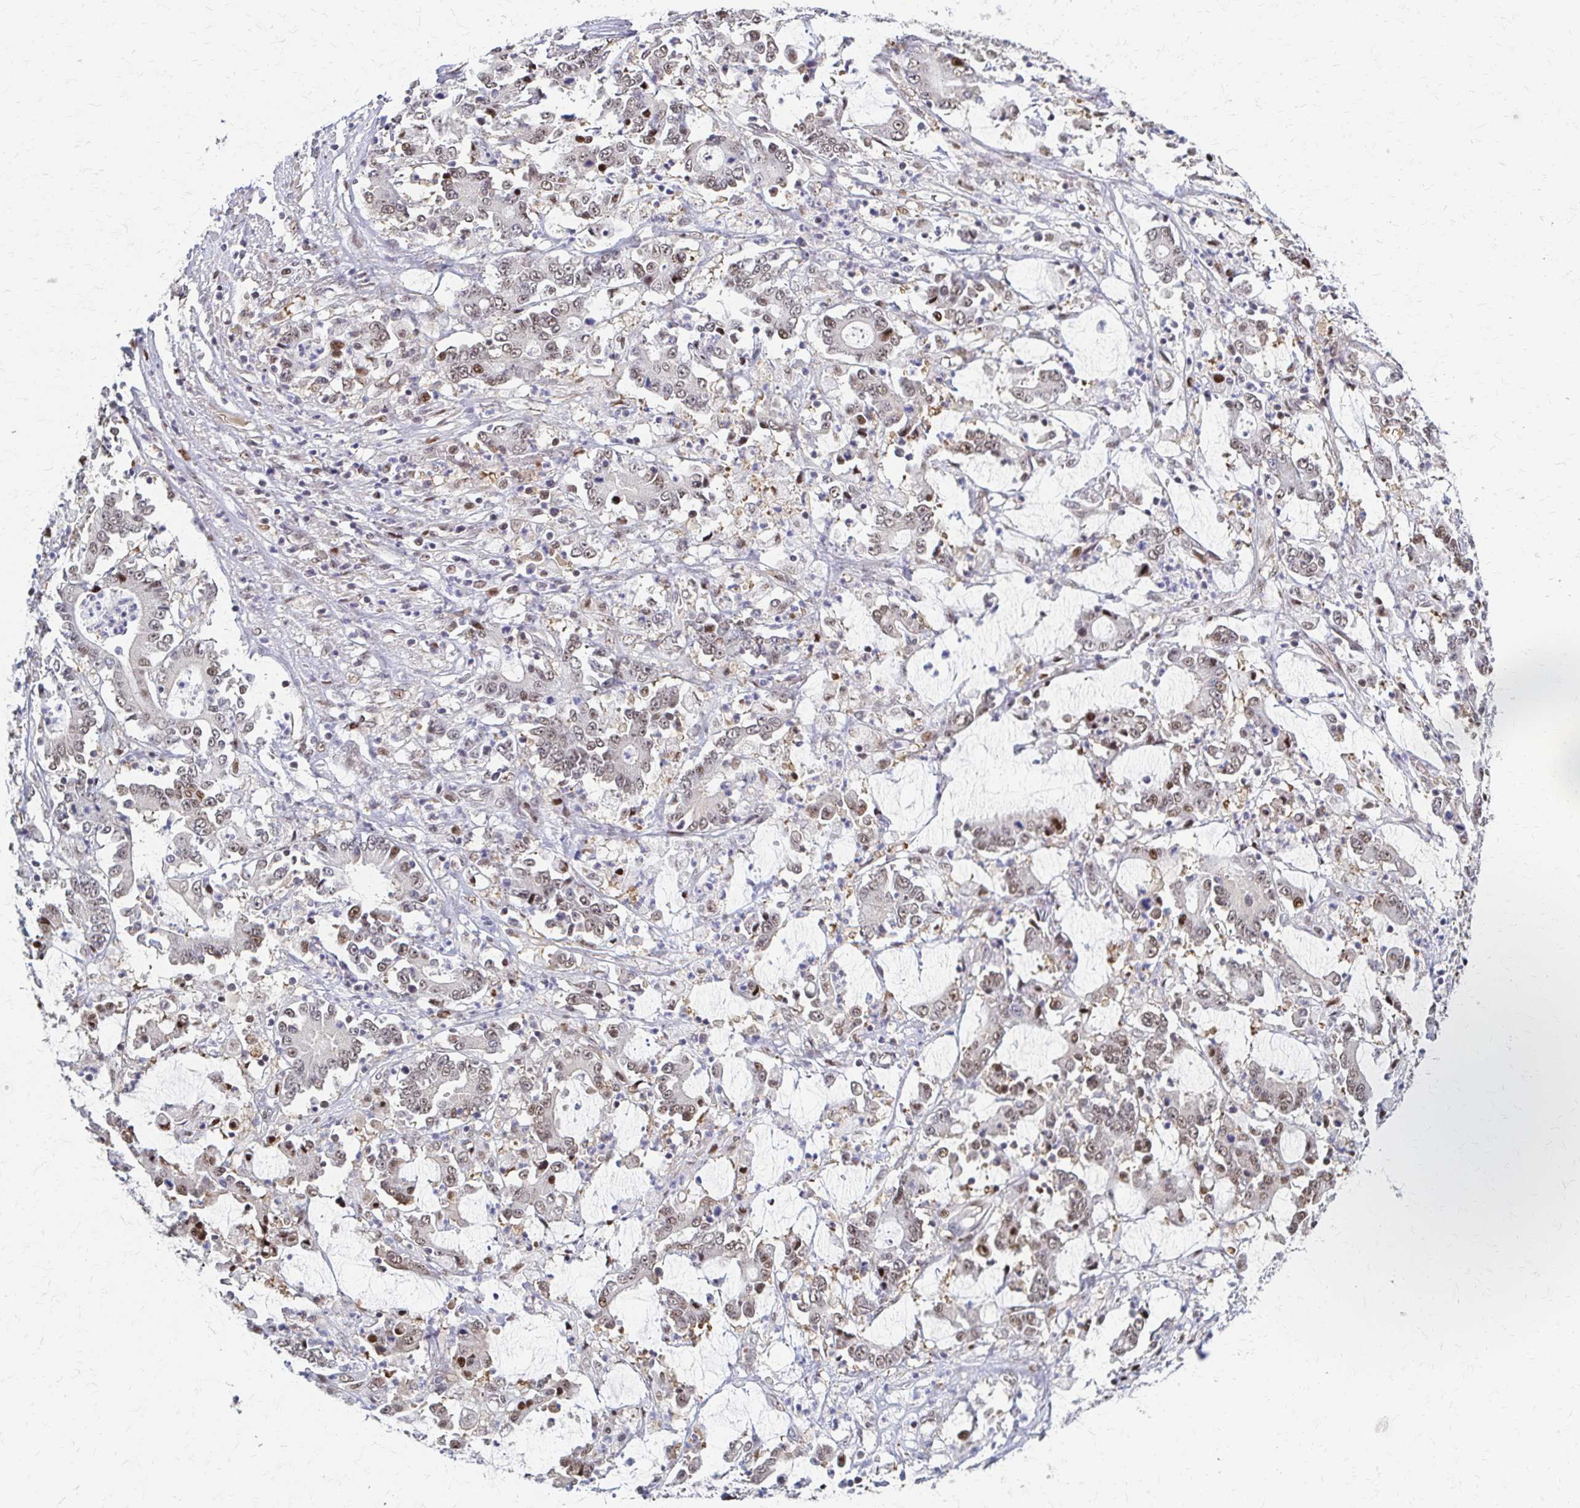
{"staining": {"intensity": "weak", "quantity": ">75%", "location": "nuclear"}, "tissue": "stomach cancer", "cell_type": "Tumor cells", "image_type": "cancer", "snomed": [{"axis": "morphology", "description": "Adenocarcinoma, NOS"}, {"axis": "topography", "description": "Stomach, upper"}], "caption": "Immunohistochemical staining of human stomach cancer displays low levels of weak nuclear protein positivity in approximately >75% of tumor cells. The protein is stained brown, and the nuclei are stained in blue (DAB IHC with brightfield microscopy, high magnification).", "gene": "PSMD7", "patient": {"sex": "male", "age": 68}}